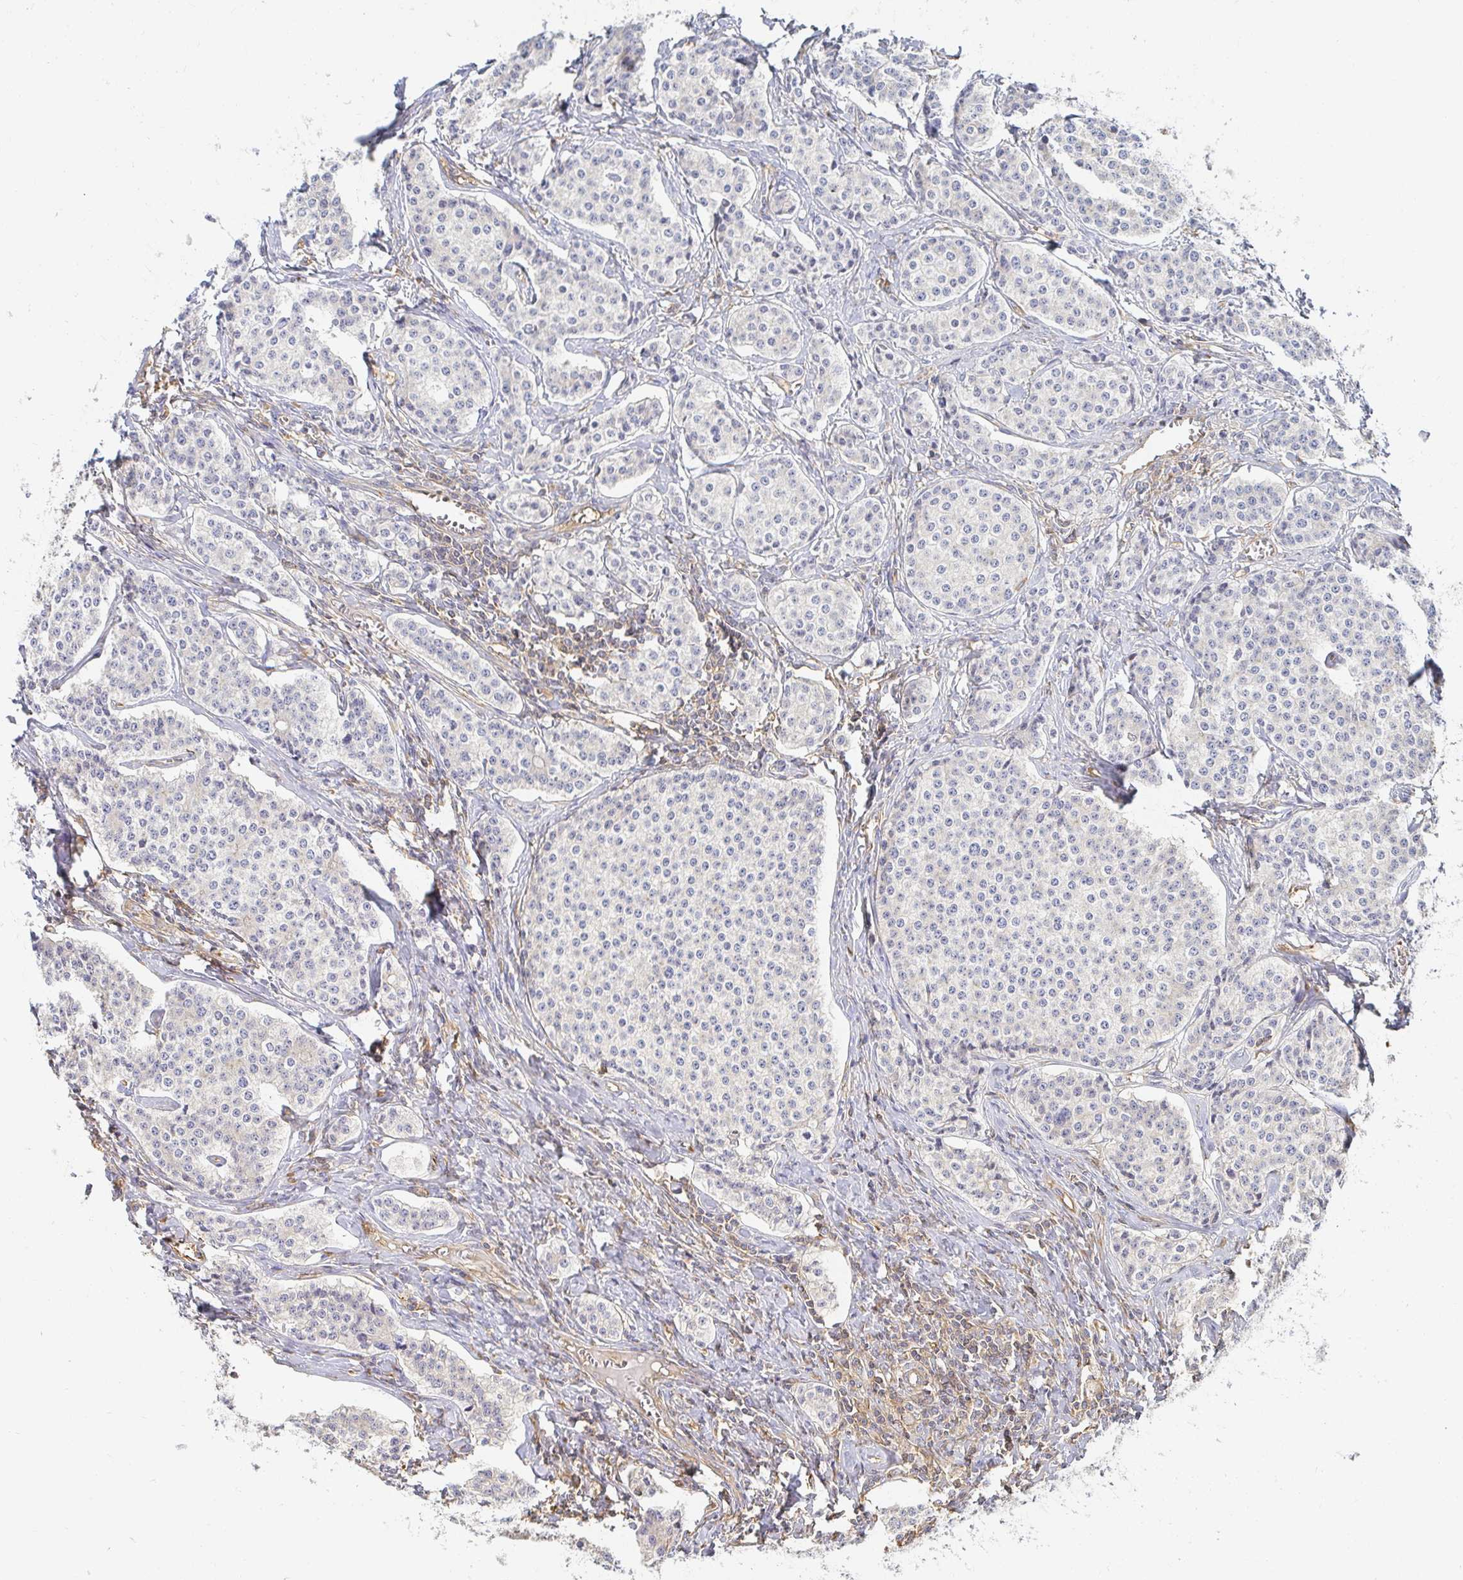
{"staining": {"intensity": "negative", "quantity": "none", "location": "none"}, "tissue": "carcinoid", "cell_type": "Tumor cells", "image_type": "cancer", "snomed": [{"axis": "morphology", "description": "Carcinoid, malignant, NOS"}, {"axis": "topography", "description": "Small intestine"}], "caption": "Immunohistochemical staining of human malignant carcinoid reveals no significant expression in tumor cells.", "gene": "TSPAN19", "patient": {"sex": "female", "age": 64}}